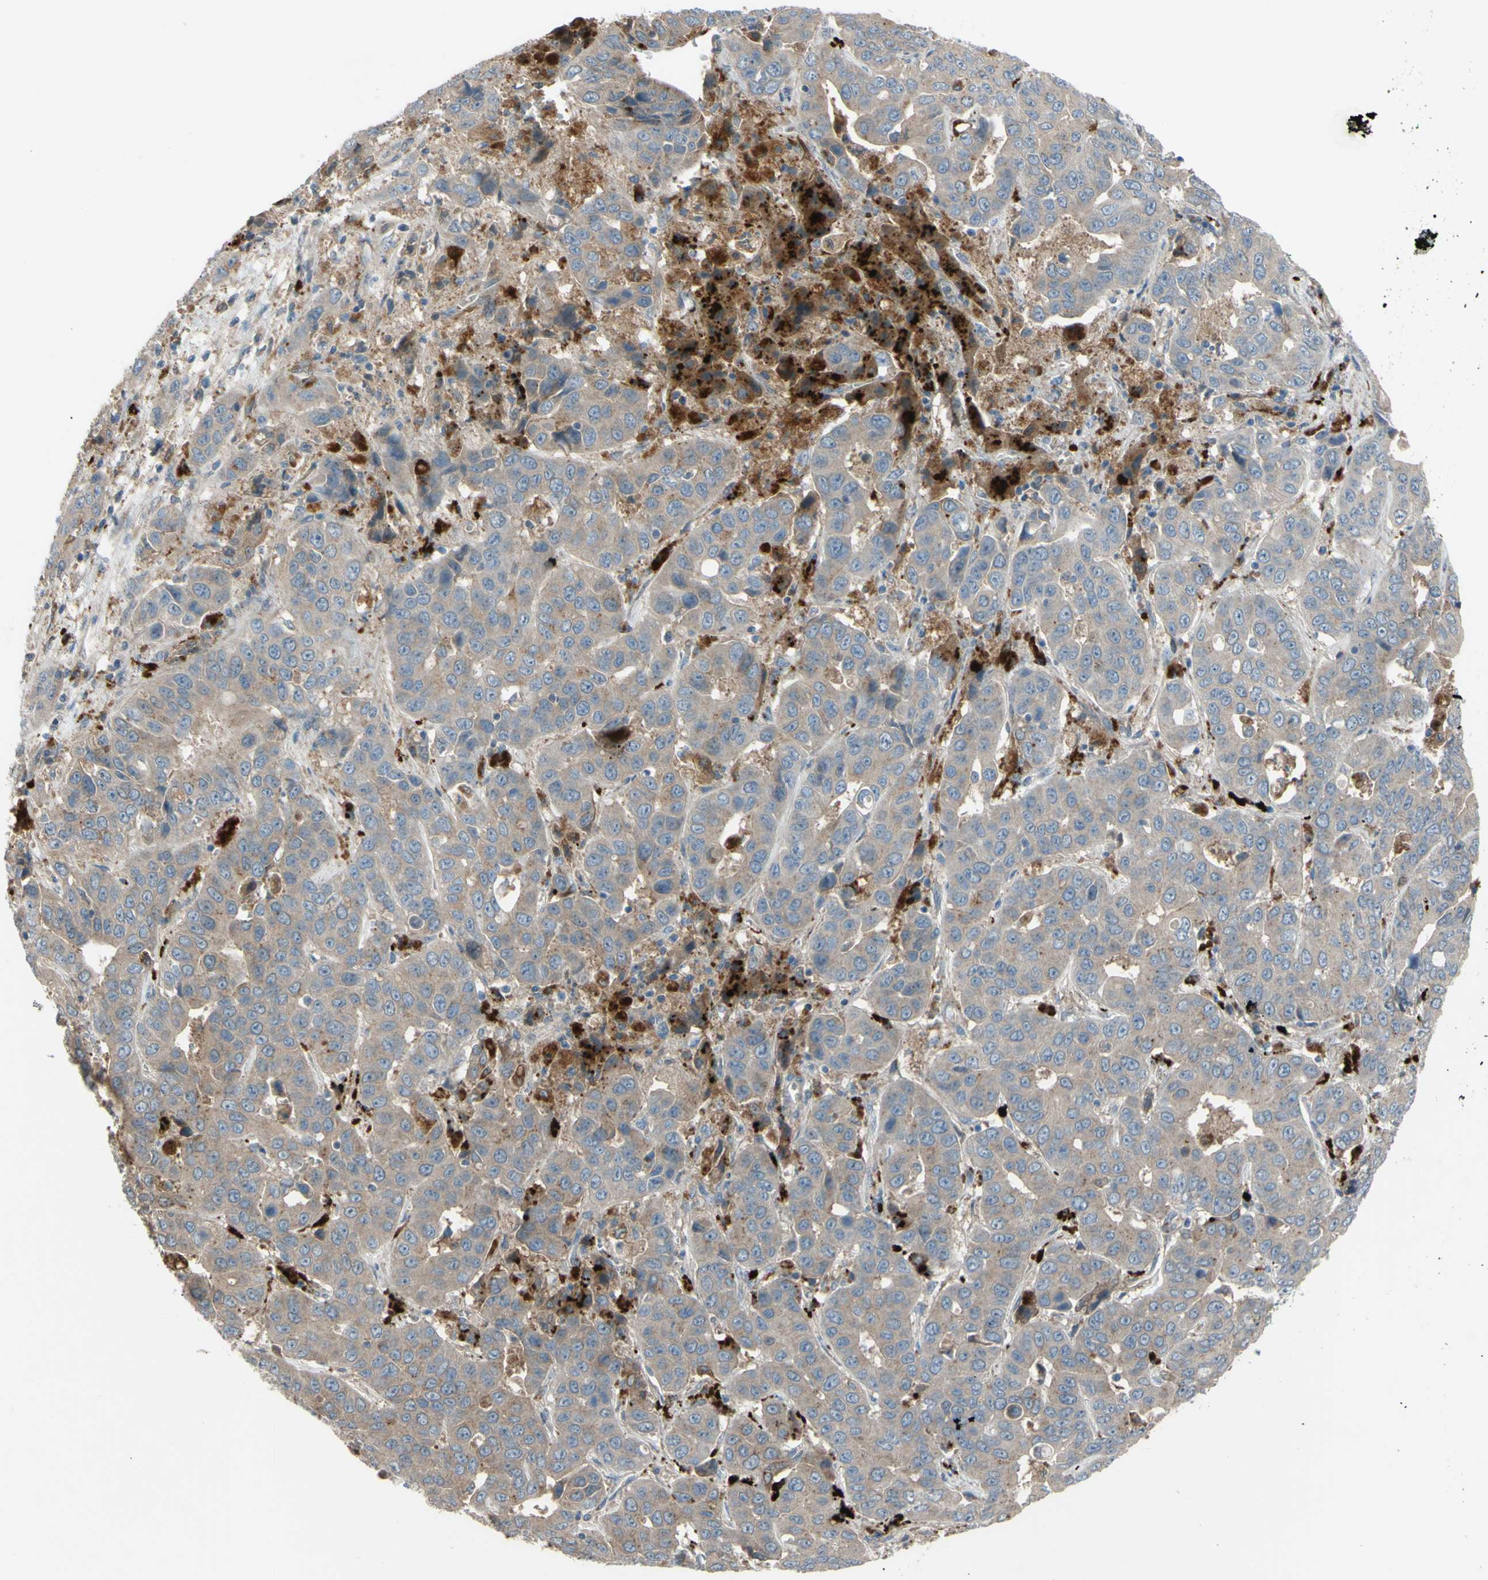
{"staining": {"intensity": "weak", "quantity": ">75%", "location": "cytoplasmic/membranous"}, "tissue": "liver cancer", "cell_type": "Tumor cells", "image_type": "cancer", "snomed": [{"axis": "morphology", "description": "Cholangiocarcinoma"}, {"axis": "topography", "description": "Liver"}], "caption": "Brown immunohistochemical staining in liver cancer (cholangiocarcinoma) demonstrates weak cytoplasmic/membranous expression in approximately >75% of tumor cells. The staining is performed using DAB brown chromogen to label protein expression. The nuclei are counter-stained blue using hematoxylin.", "gene": "AFP", "patient": {"sex": "female", "age": 52}}